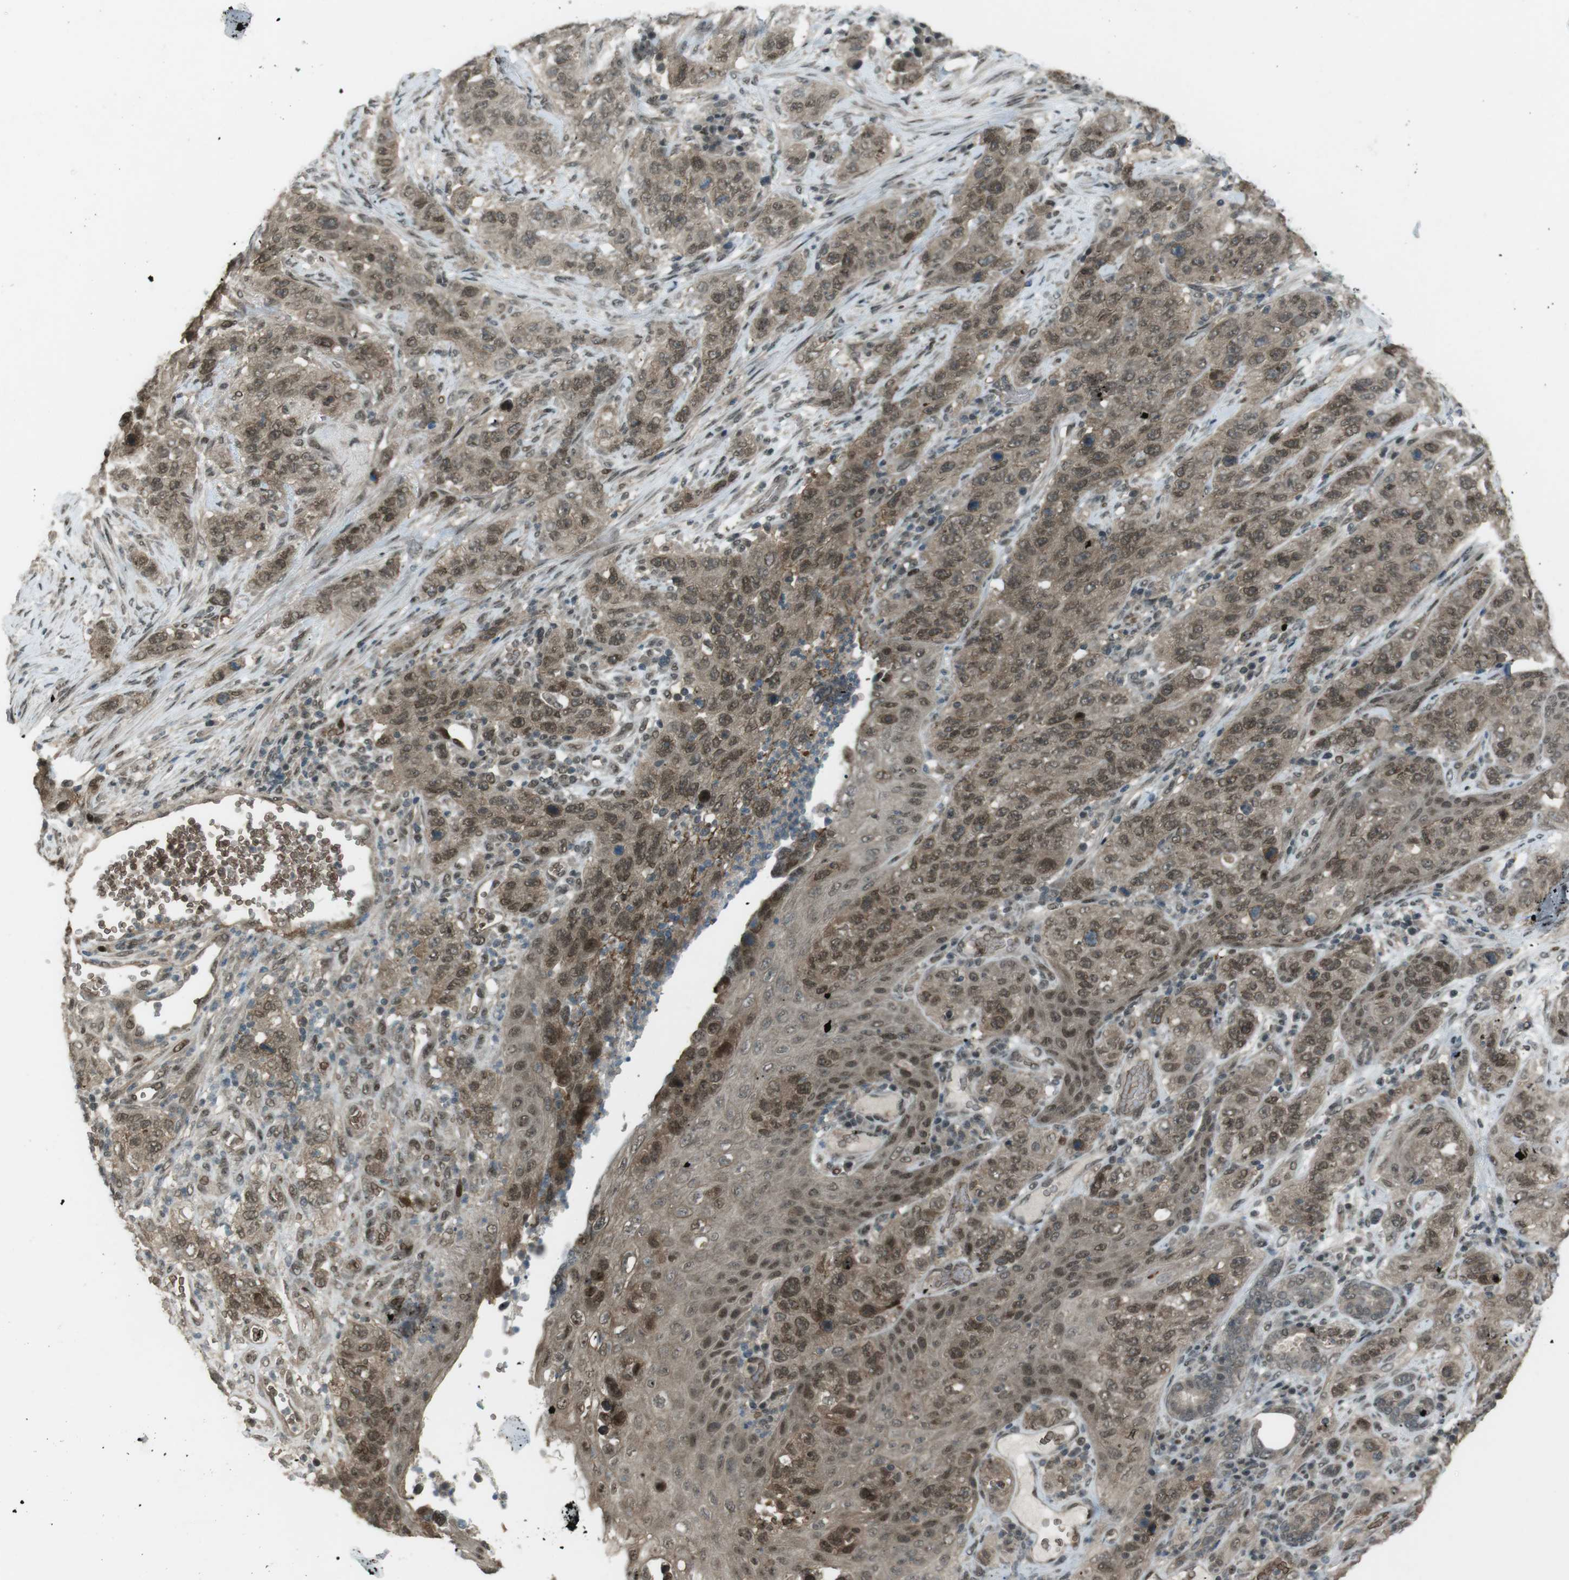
{"staining": {"intensity": "moderate", "quantity": ">75%", "location": "cytoplasmic/membranous,nuclear"}, "tissue": "stomach cancer", "cell_type": "Tumor cells", "image_type": "cancer", "snomed": [{"axis": "morphology", "description": "Adenocarcinoma, NOS"}, {"axis": "topography", "description": "Stomach"}], "caption": "A brown stain shows moderate cytoplasmic/membranous and nuclear positivity of a protein in human stomach cancer (adenocarcinoma) tumor cells.", "gene": "SLITRK5", "patient": {"sex": "male", "age": 48}}